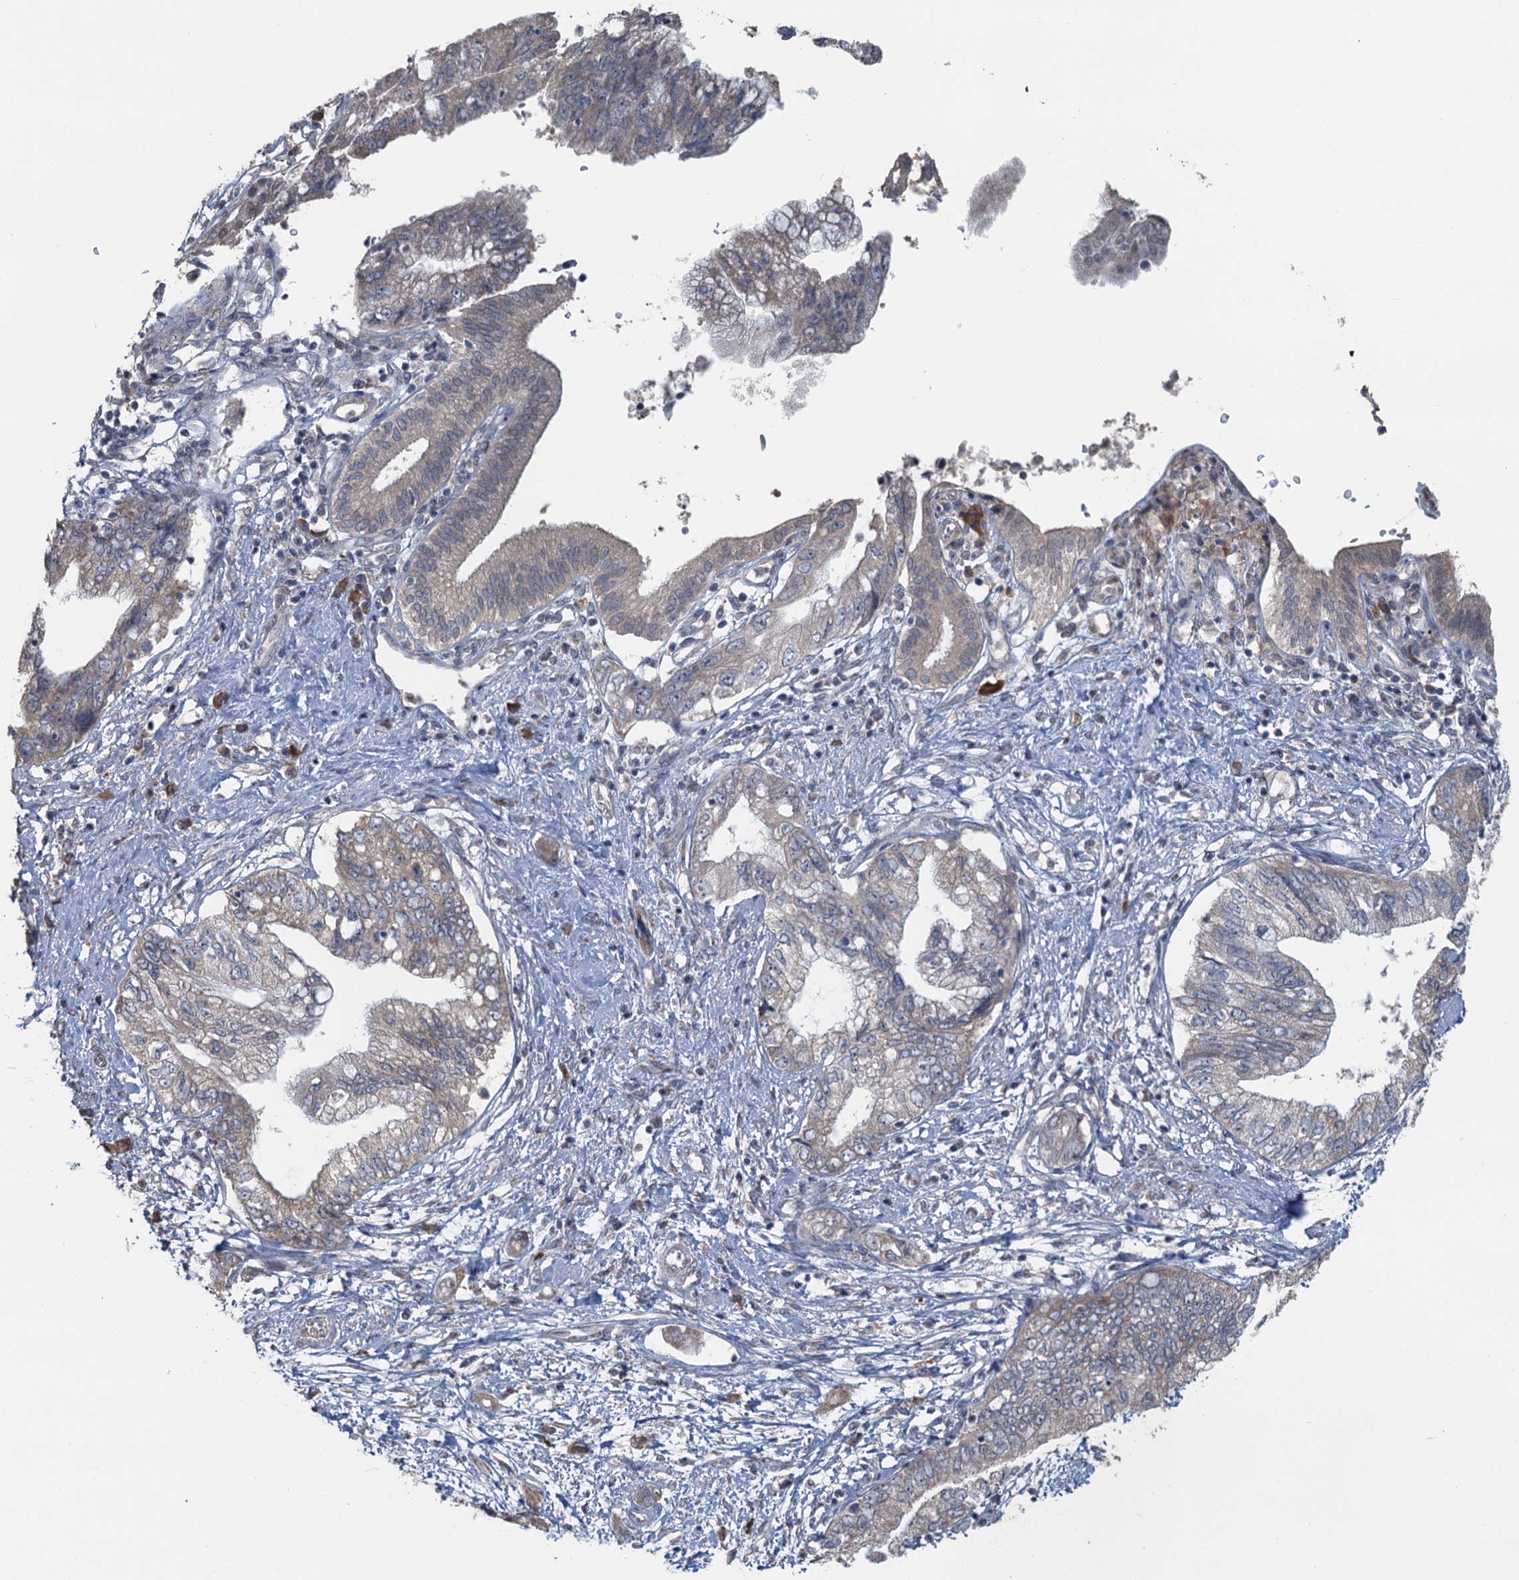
{"staining": {"intensity": "weak", "quantity": "<25%", "location": "cytoplasmic/membranous"}, "tissue": "pancreatic cancer", "cell_type": "Tumor cells", "image_type": "cancer", "snomed": [{"axis": "morphology", "description": "Adenocarcinoma, NOS"}, {"axis": "topography", "description": "Pancreas"}], "caption": "There is no significant expression in tumor cells of adenocarcinoma (pancreatic). The staining is performed using DAB brown chromogen with nuclei counter-stained in using hematoxylin.", "gene": "TEX35", "patient": {"sex": "female", "age": 73}}